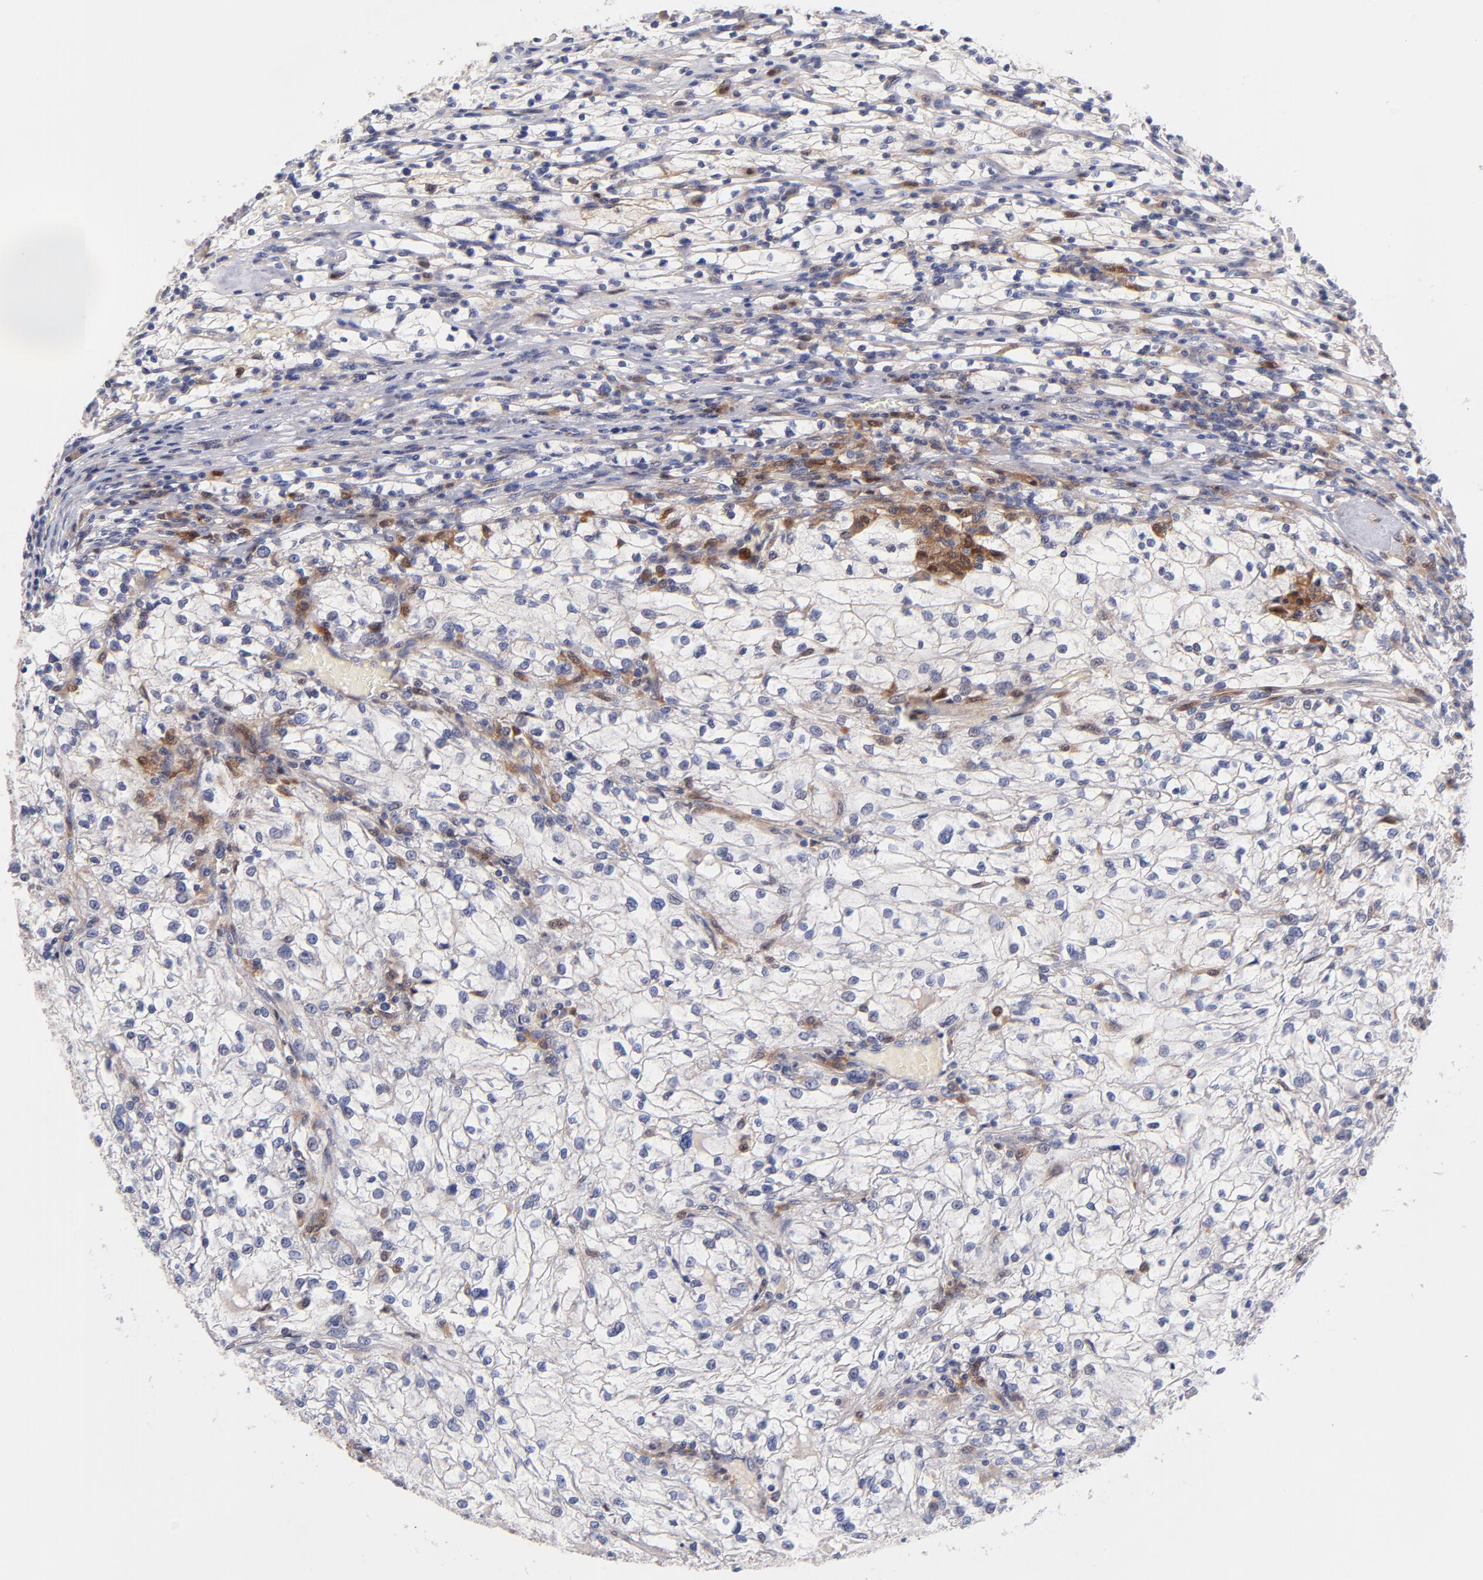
{"staining": {"intensity": "negative", "quantity": "none", "location": "none"}, "tissue": "renal cancer", "cell_type": "Tumor cells", "image_type": "cancer", "snomed": [{"axis": "morphology", "description": "Adenocarcinoma, NOS"}, {"axis": "topography", "description": "Kidney"}], "caption": "DAB (3,3'-diaminobenzidine) immunohistochemical staining of human adenocarcinoma (renal) demonstrates no significant positivity in tumor cells.", "gene": "BID", "patient": {"sex": "female", "age": 83}}